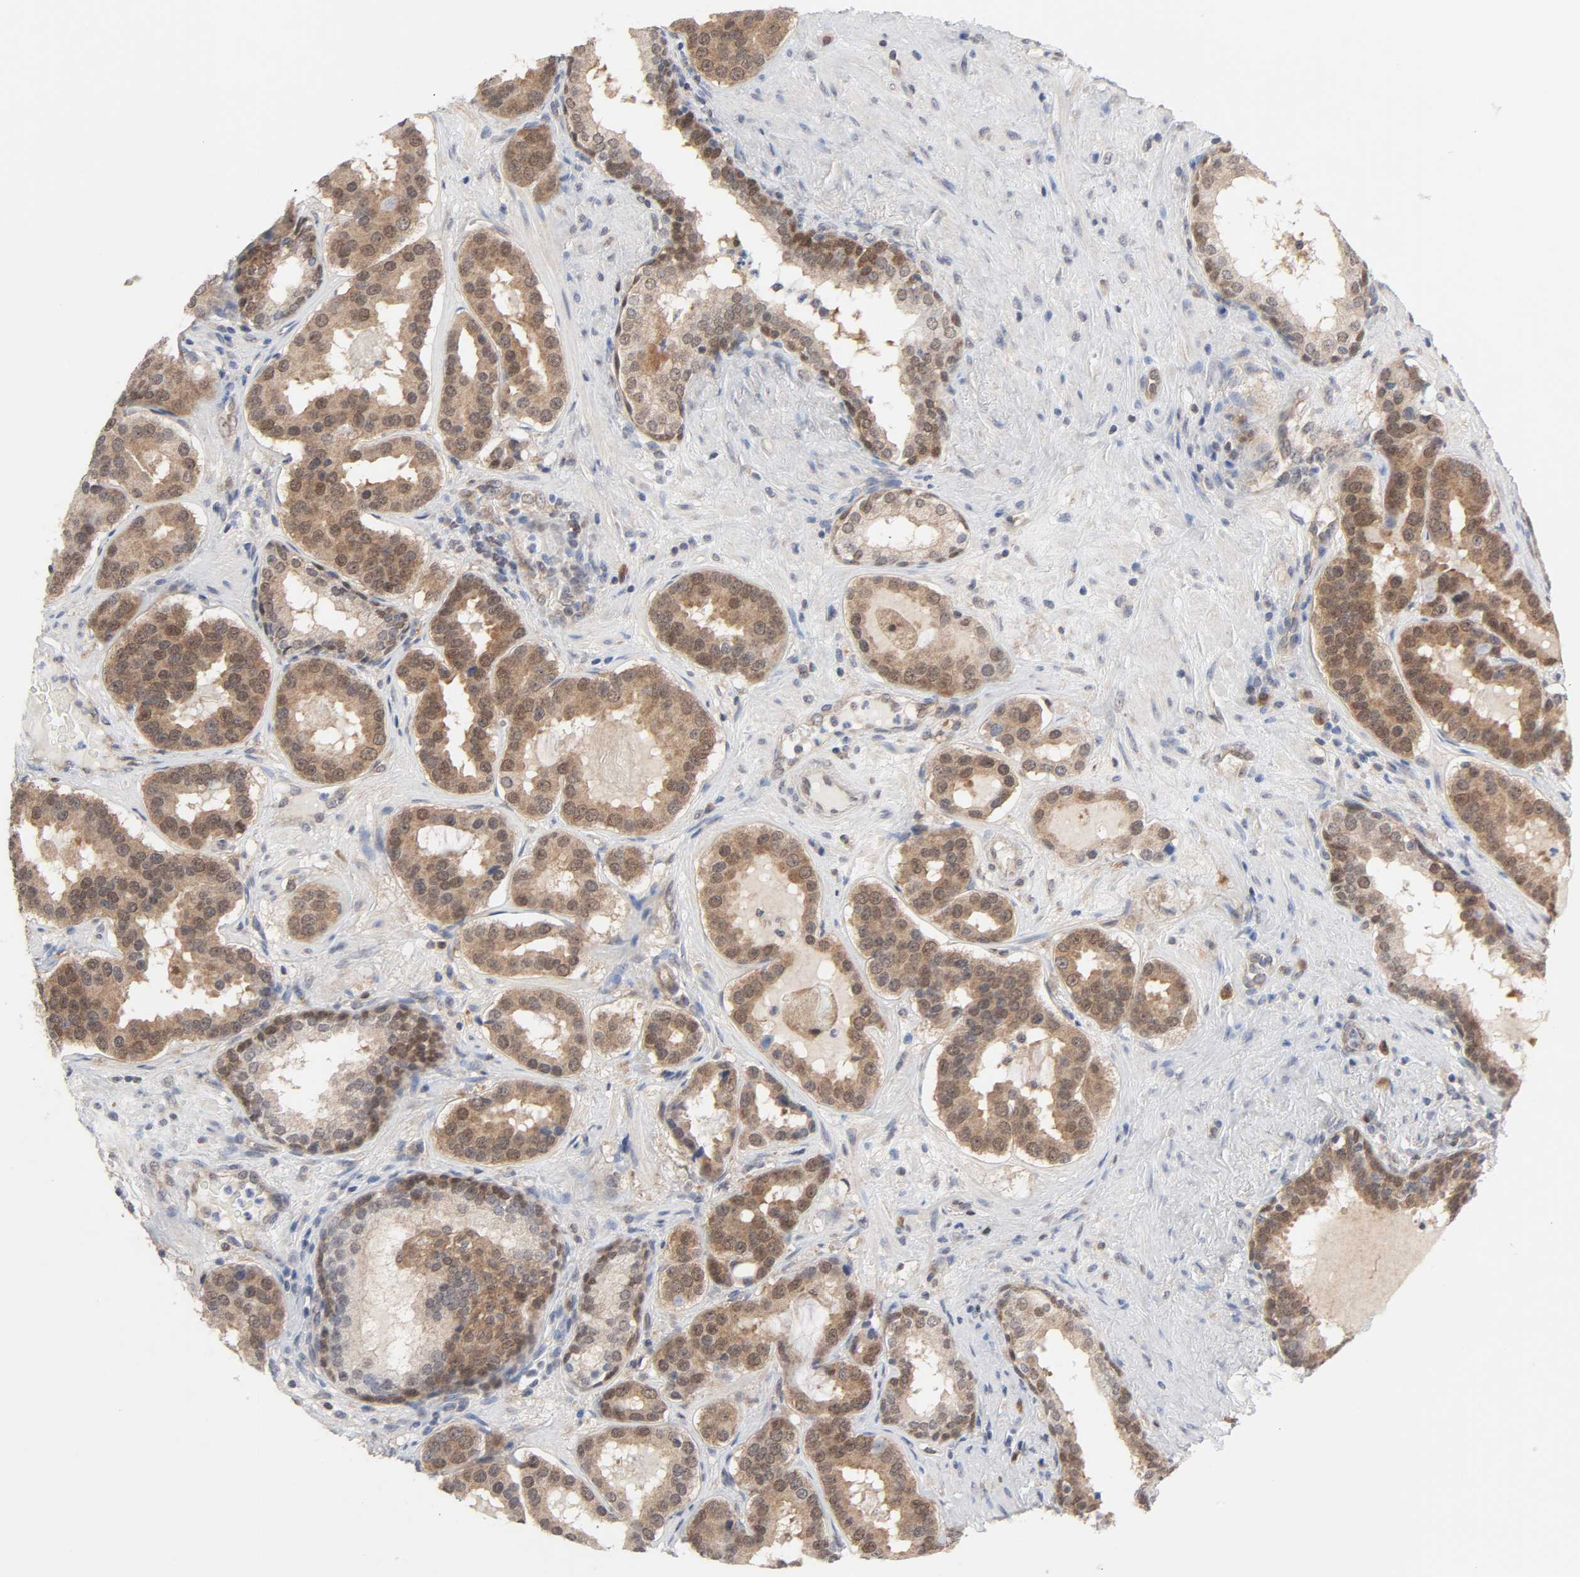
{"staining": {"intensity": "moderate", "quantity": ">75%", "location": "cytoplasmic/membranous,nuclear"}, "tissue": "prostate cancer", "cell_type": "Tumor cells", "image_type": "cancer", "snomed": [{"axis": "morphology", "description": "Adenocarcinoma, Low grade"}, {"axis": "topography", "description": "Prostate"}], "caption": "Human low-grade adenocarcinoma (prostate) stained with a protein marker demonstrates moderate staining in tumor cells.", "gene": "PRDX1", "patient": {"sex": "male", "age": 59}}